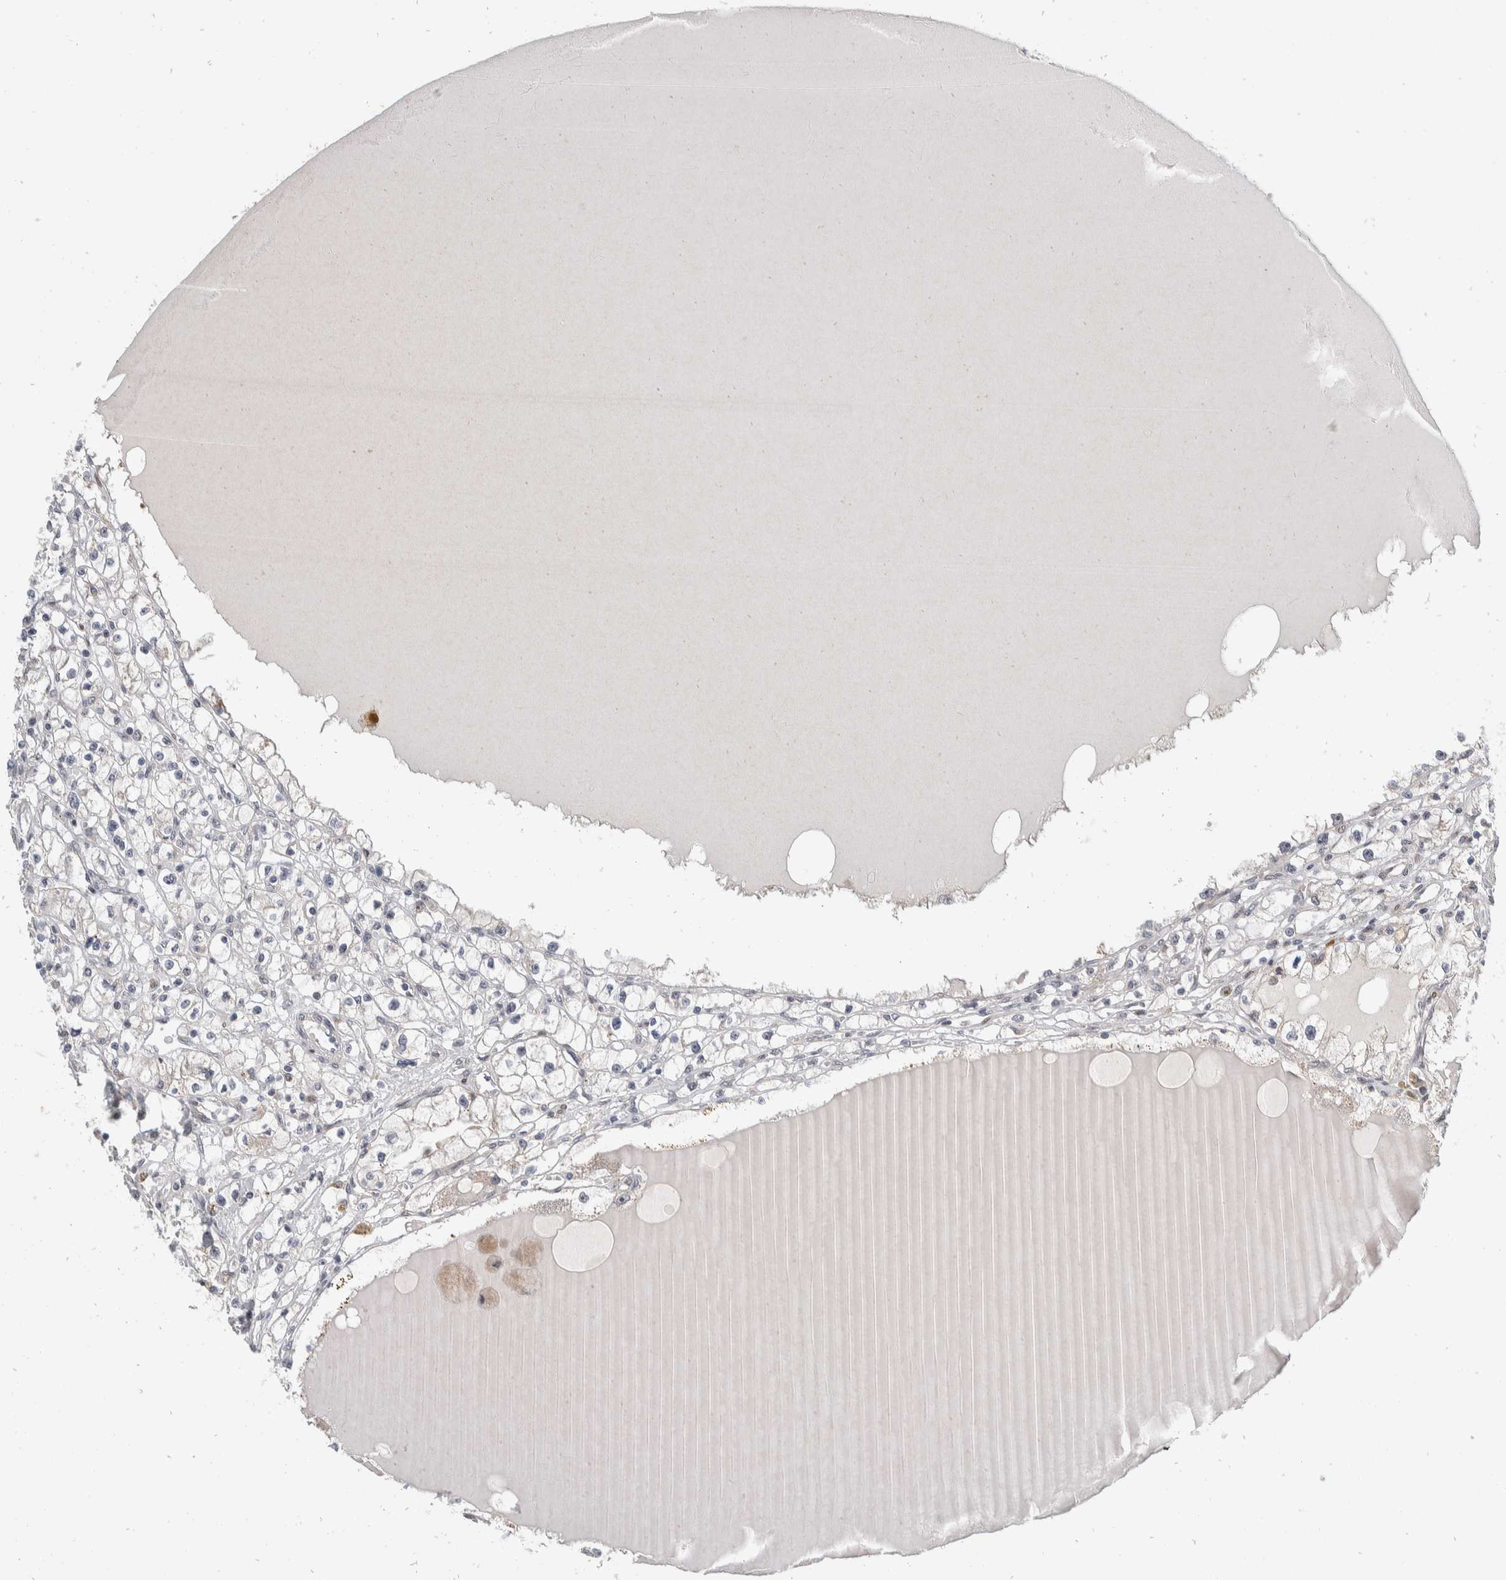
{"staining": {"intensity": "negative", "quantity": "none", "location": "none"}, "tissue": "renal cancer", "cell_type": "Tumor cells", "image_type": "cancer", "snomed": [{"axis": "morphology", "description": "Adenocarcinoma, NOS"}, {"axis": "topography", "description": "Kidney"}], "caption": "High magnification brightfield microscopy of renal cancer stained with DAB (3,3'-diaminobenzidine) (brown) and counterstained with hematoxylin (blue): tumor cells show no significant expression. (DAB immunohistochemistry with hematoxylin counter stain).", "gene": "ZNF703", "patient": {"sex": "male", "age": 56}}